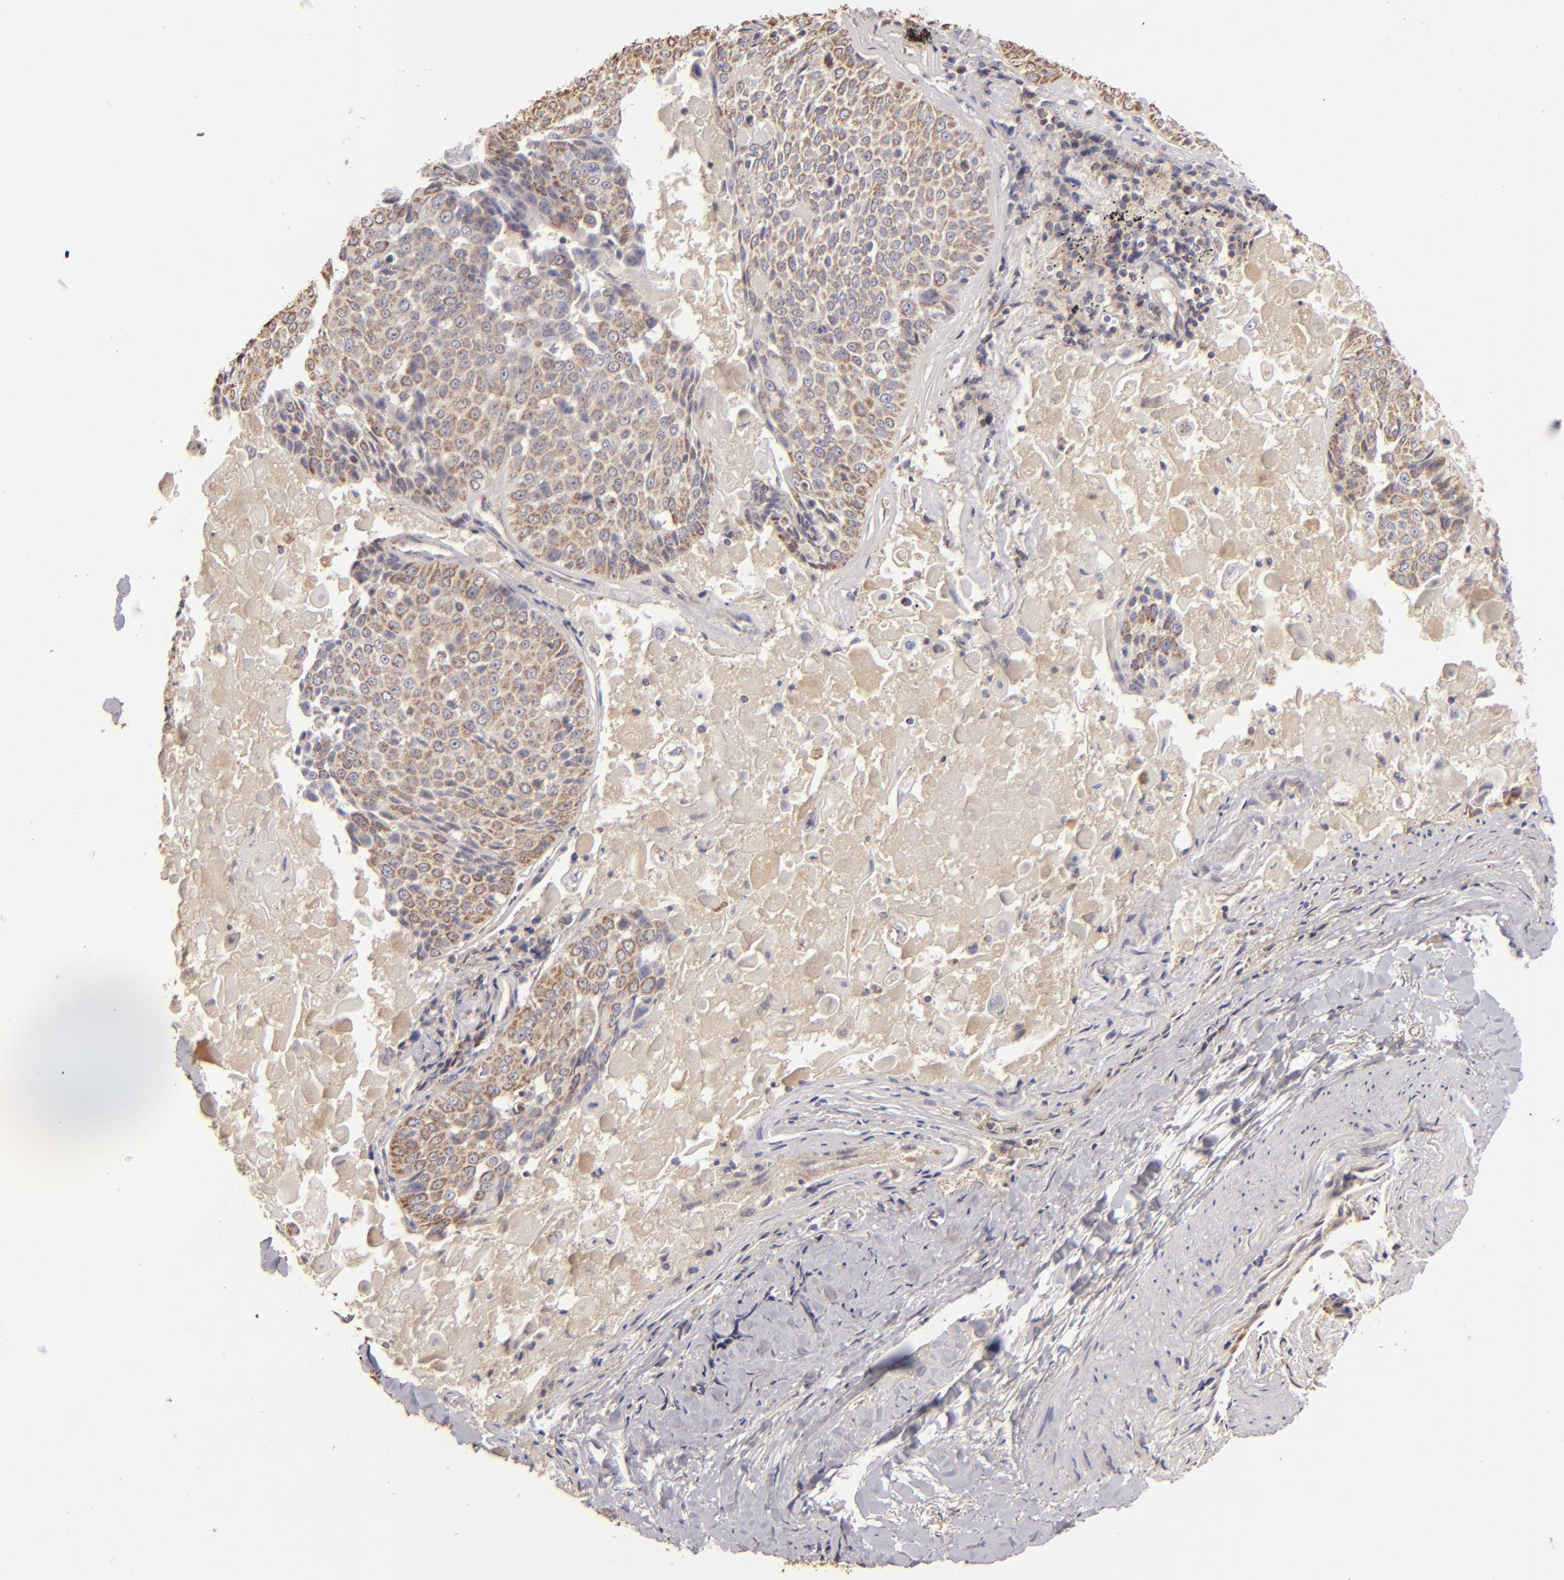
{"staining": {"intensity": "weak", "quantity": ">75%", "location": "cytoplasmic/membranous"}, "tissue": "lung cancer", "cell_type": "Tumor cells", "image_type": "cancer", "snomed": [{"axis": "morphology", "description": "Adenocarcinoma, NOS"}, {"axis": "topography", "description": "Lung"}], "caption": "Weak cytoplasmic/membranous protein staining is appreciated in about >75% of tumor cells in lung cancer (adenocarcinoma). Nuclei are stained in blue.", "gene": "CFB", "patient": {"sex": "male", "age": 60}}